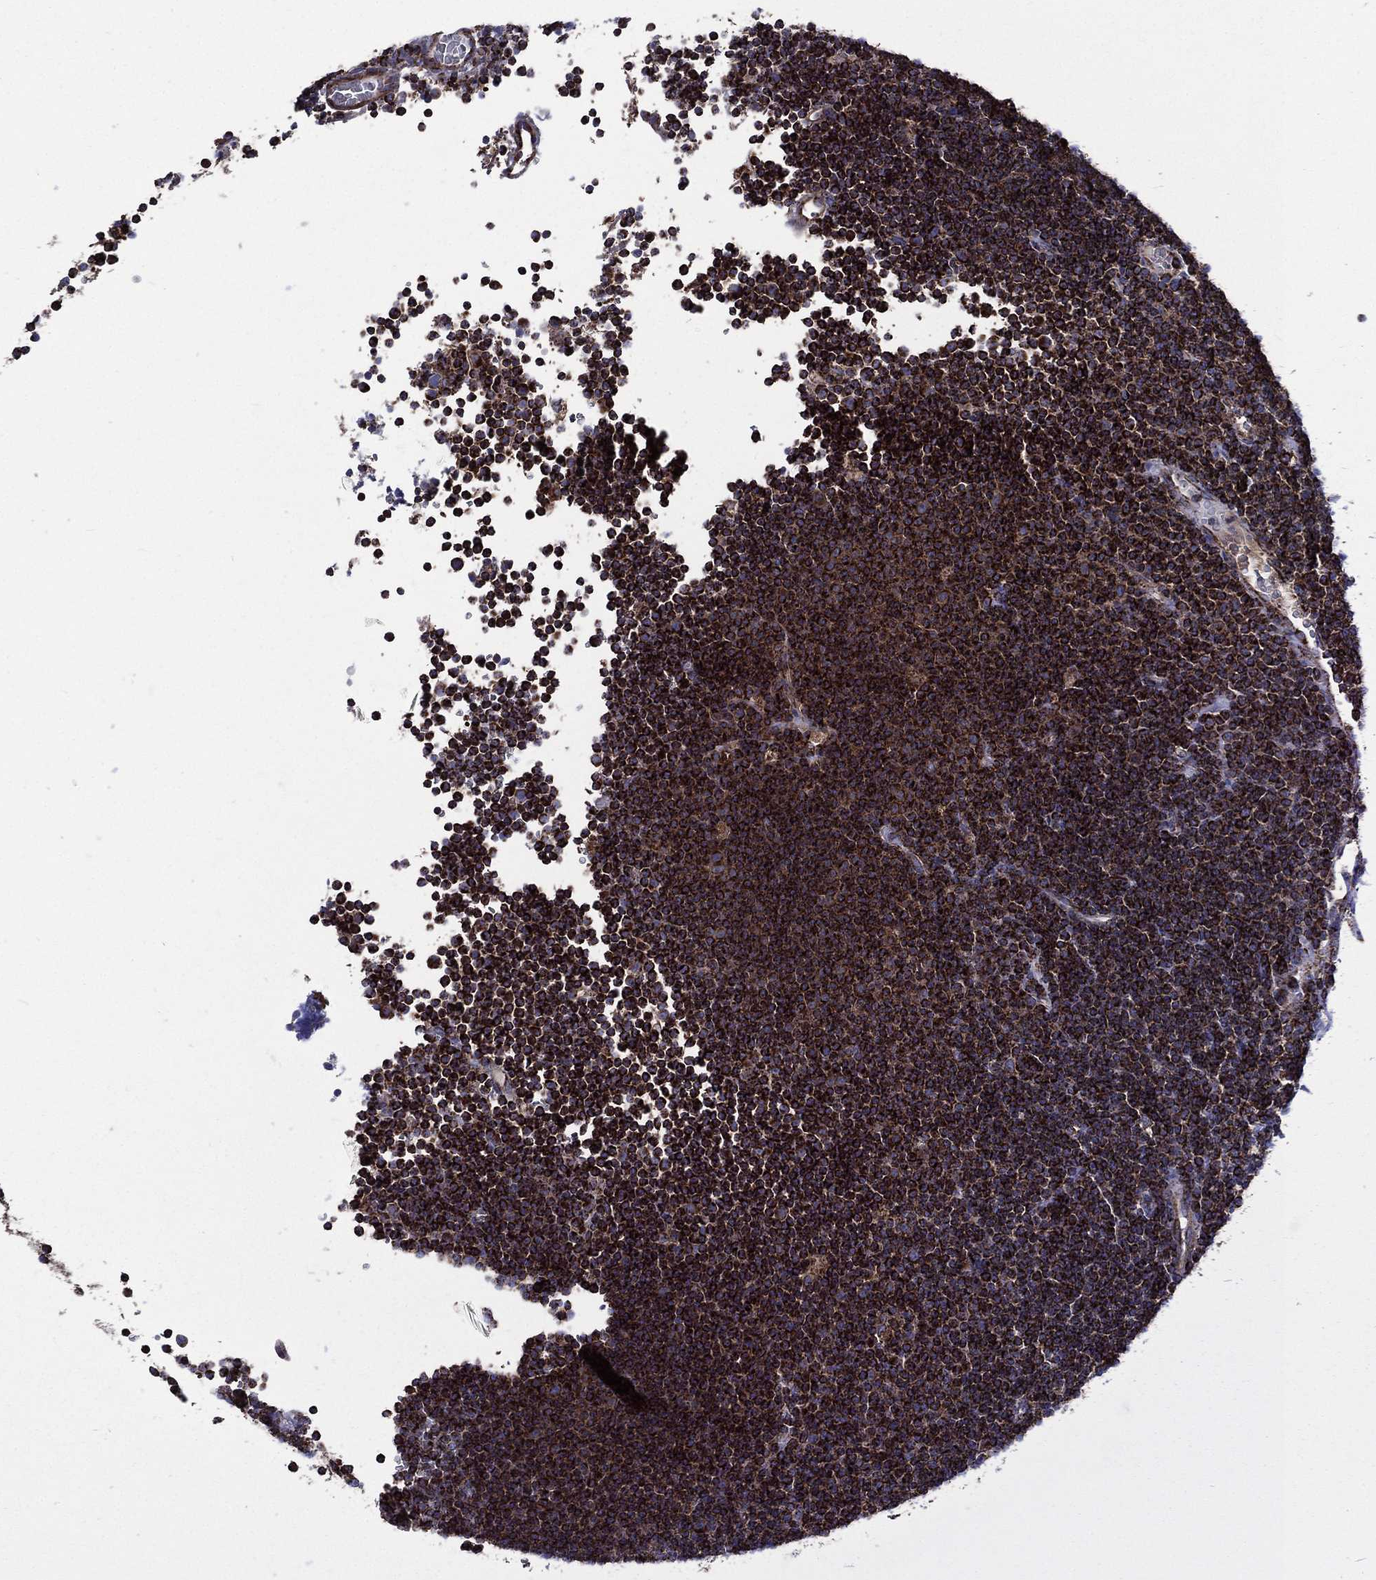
{"staining": {"intensity": "strong", "quantity": ">75%", "location": "cytoplasmic/membranous"}, "tissue": "lymphoma", "cell_type": "Tumor cells", "image_type": "cancer", "snomed": [{"axis": "morphology", "description": "Malignant lymphoma, non-Hodgkin's type, Low grade"}, {"axis": "topography", "description": "Brain"}], "caption": "A high-resolution micrograph shows immunohistochemistry (IHC) staining of low-grade malignant lymphoma, non-Hodgkin's type, which shows strong cytoplasmic/membranous staining in about >75% of tumor cells.", "gene": "ANKRD37", "patient": {"sex": "female", "age": 66}}